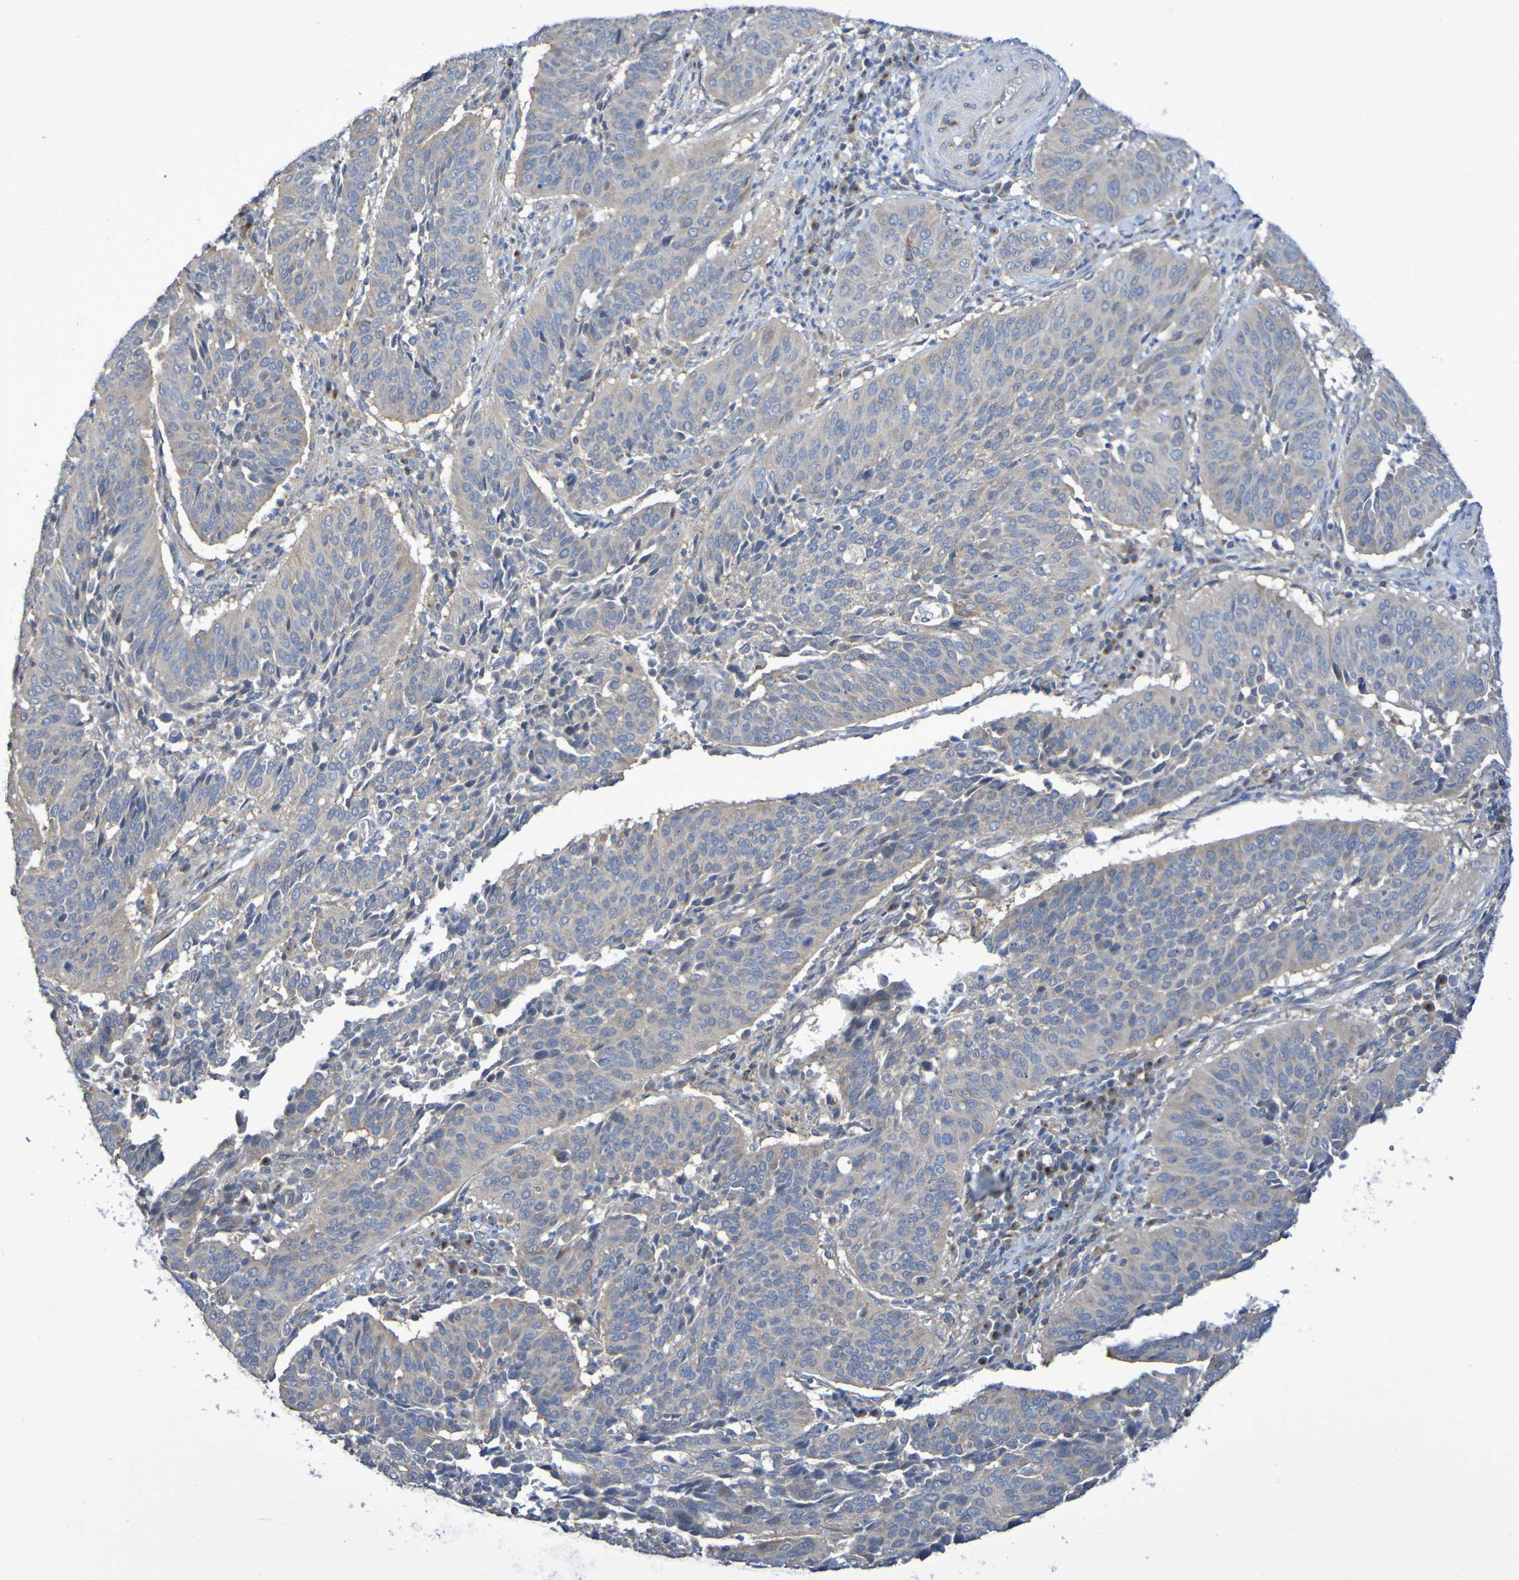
{"staining": {"intensity": "weak", "quantity": "<25%", "location": "cytoplasmic/membranous"}, "tissue": "cervical cancer", "cell_type": "Tumor cells", "image_type": "cancer", "snomed": [{"axis": "morphology", "description": "Normal tissue, NOS"}, {"axis": "morphology", "description": "Squamous cell carcinoma, NOS"}, {"axis": "topography", "description": "Cervix"}], "caption": "The micrograph reveals no staining of tumor cells in cervical cancer. (DAB (3,3'-diaminobenzidine) immunohistochemistry, high magnification).", "gene": "LMBRD2", "patient": {"sex": "female", "age": 39}}